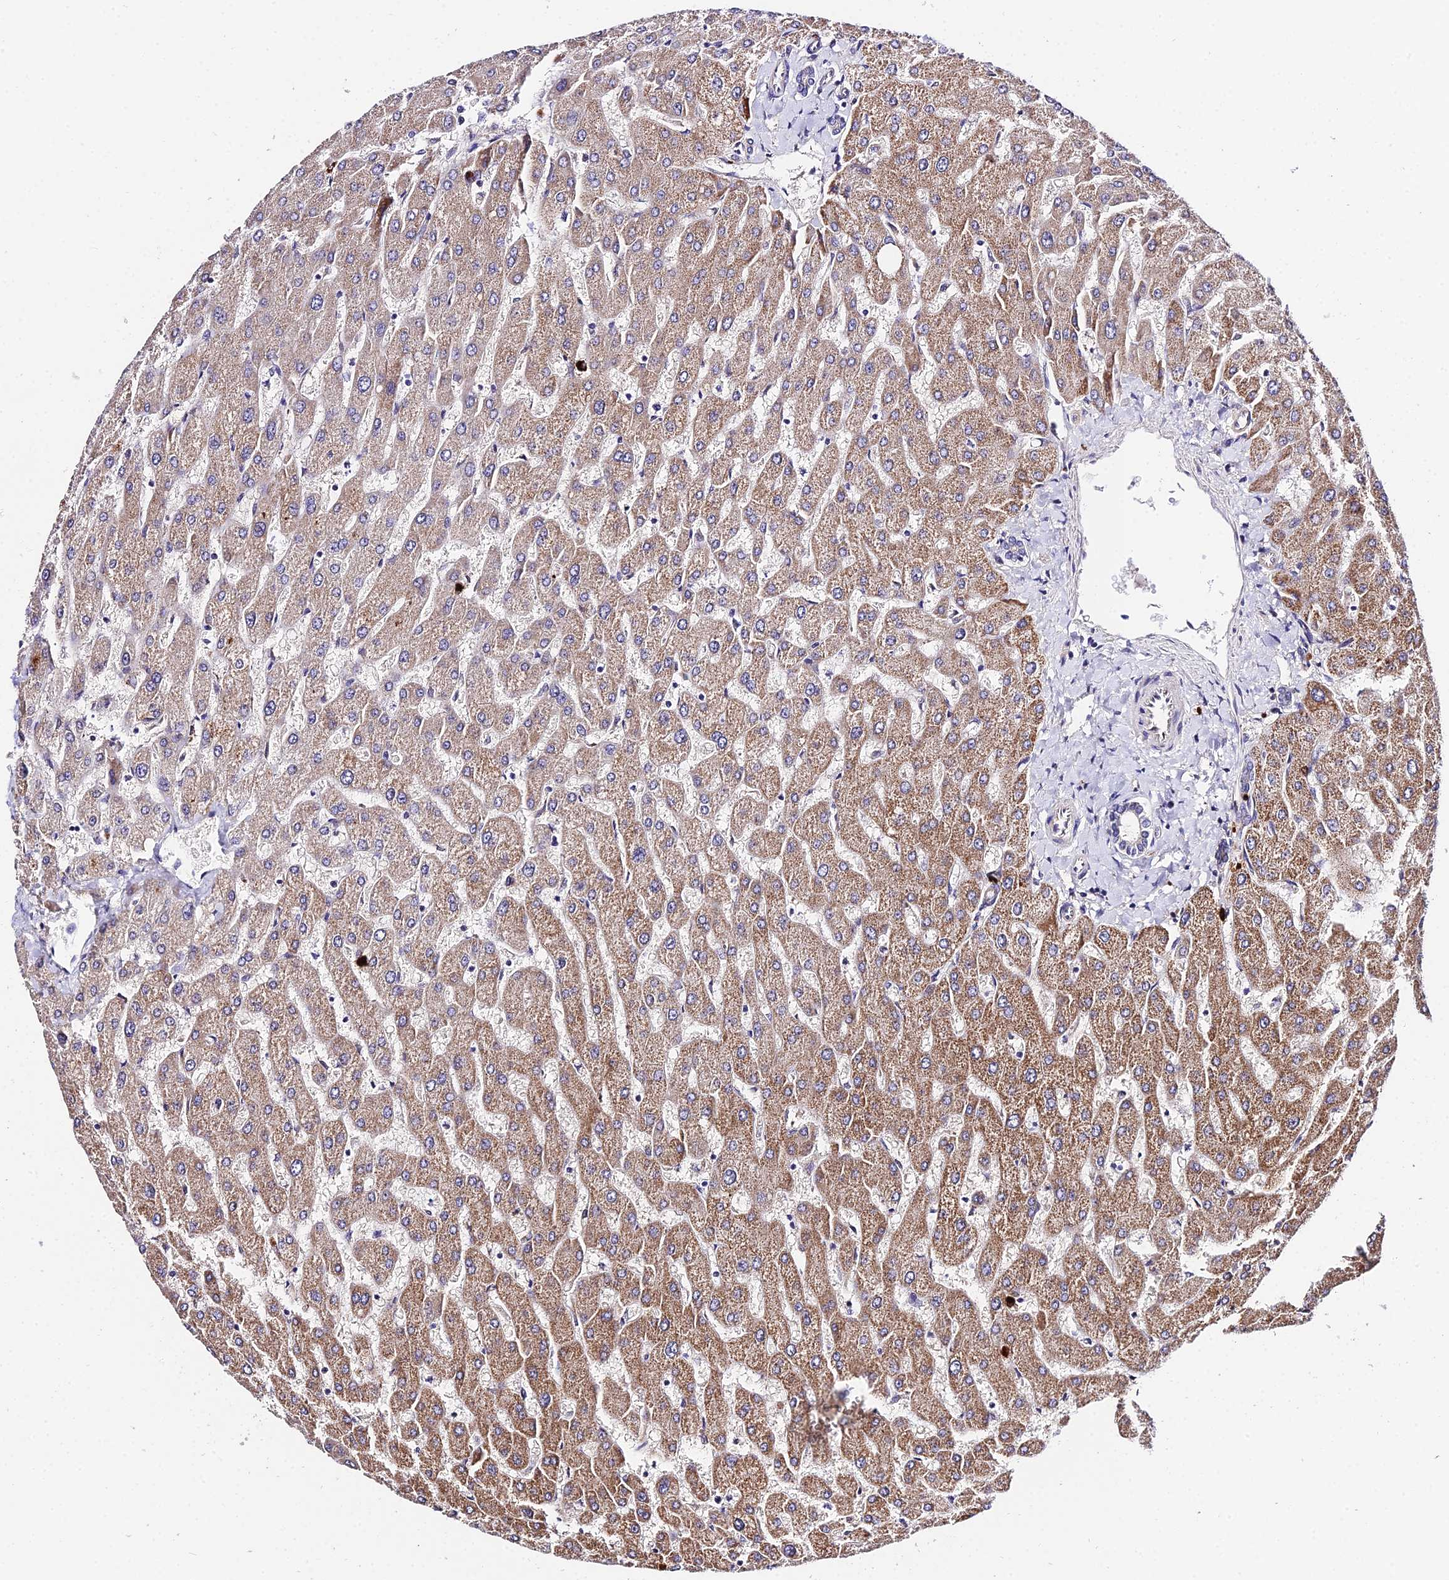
{"staining": {"intensity": "negative", "quantity": "none", "location": "none"}, "tissue": "liver", "cell_type": "Cholangiocytes", "image_type": "normal", "snomed": [{"axis": "morphology", "description": "Normal tissue, NOS"}, {"axis": "topography", "description": "Liver"}], "caption": "This is a image of IHC staining of unremarkable liver, which shows no expression in cholangiocytes.", "gene": "POLR2I", "patient": {"sex": "male", "age": 55}}